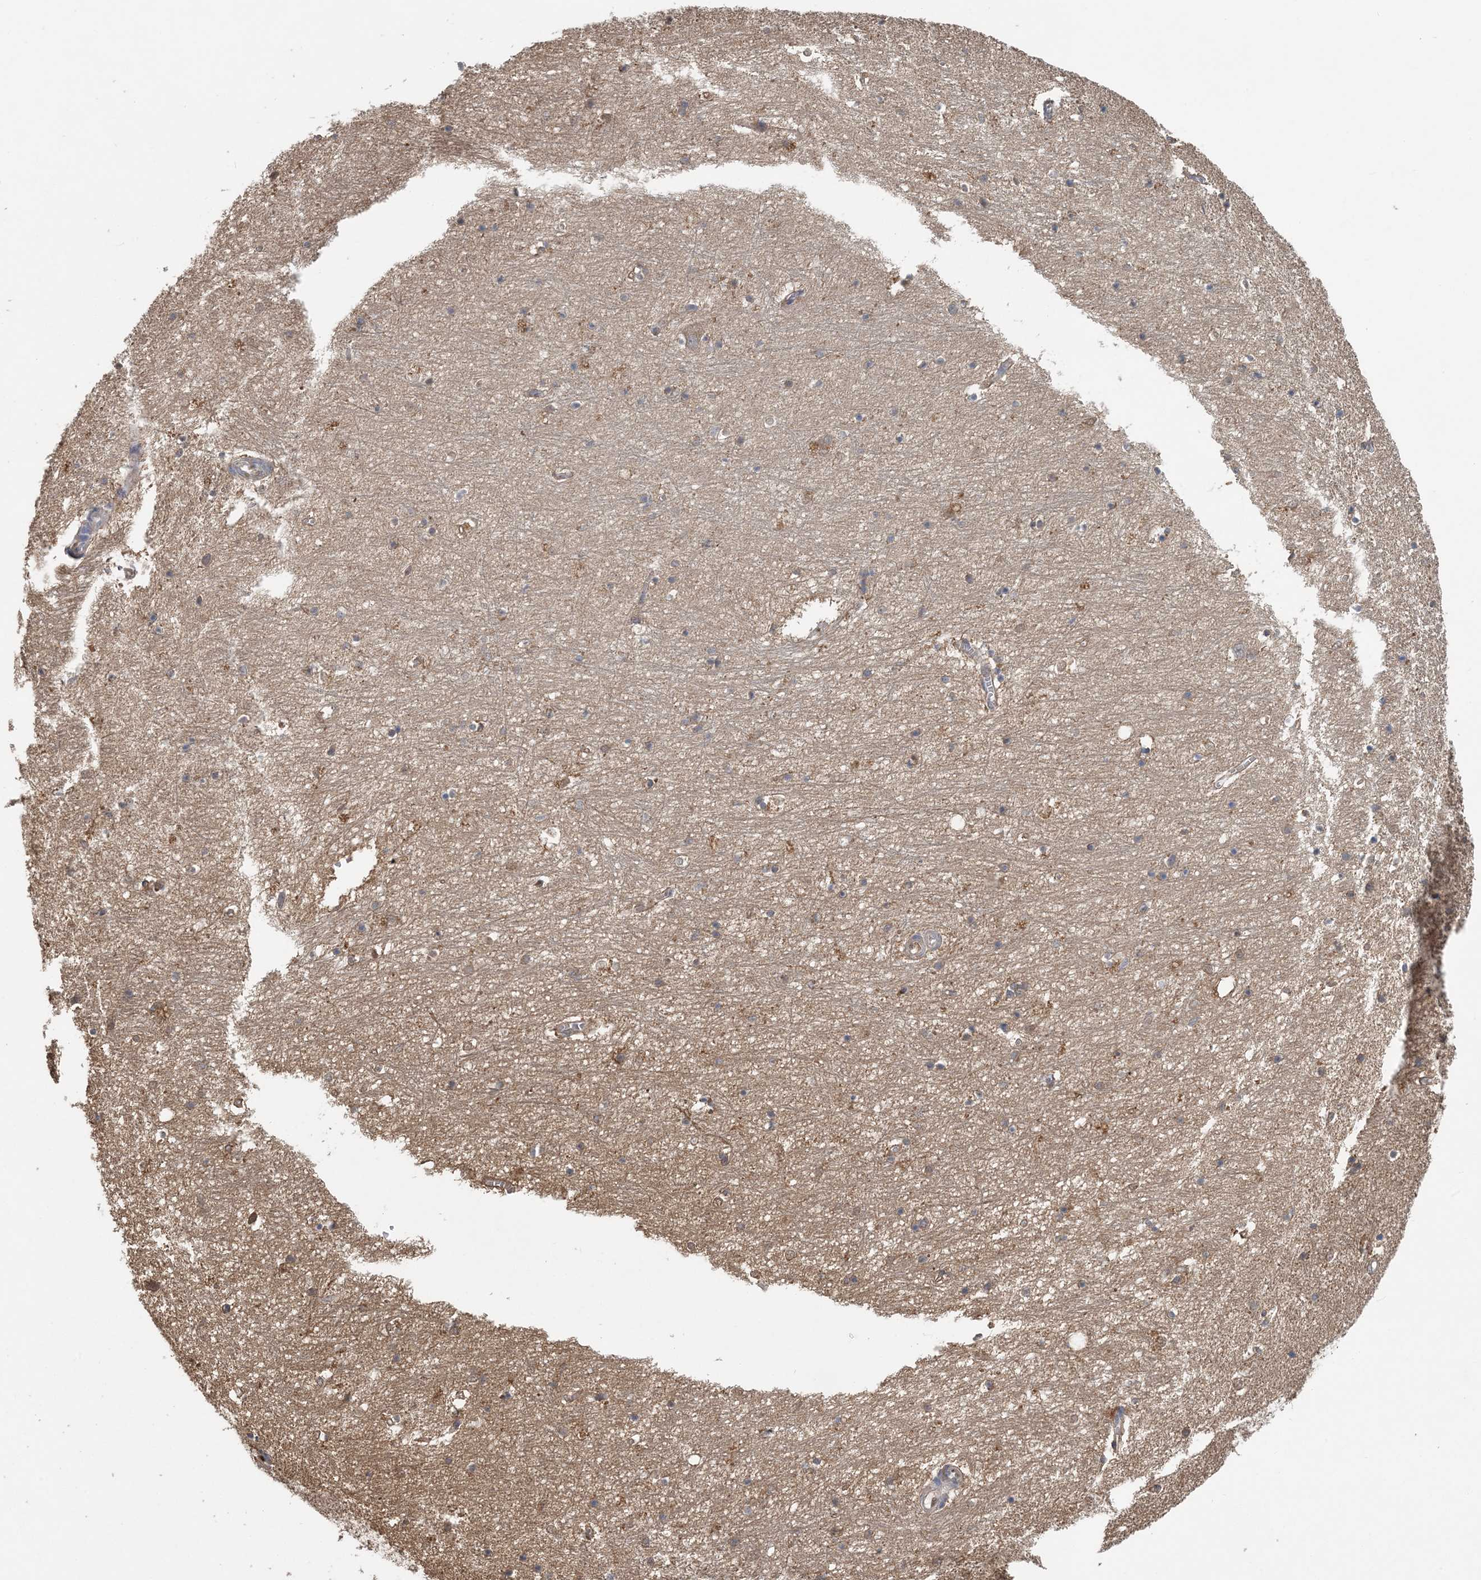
{"staining": {"intensity": "weak", "quantity": "25%-75%", "location": "cytoplasmic/membranous"}, "tissue": "hippocampus", "cell_type": "Glial cells", "image_type": "normal", "snomed": [{"axis": "morphology", "description": "Normal tissue, NOS"}, {"axis": "topography", "description": "Hippocampus"}], "caption": "Protein staining shows weak cytoplasmic/membranous expression in about 25%-75% of glial cells in normal hippocampus.", "gene": "HIKESHI", "patient": {"sex": "female", "age": 64}}